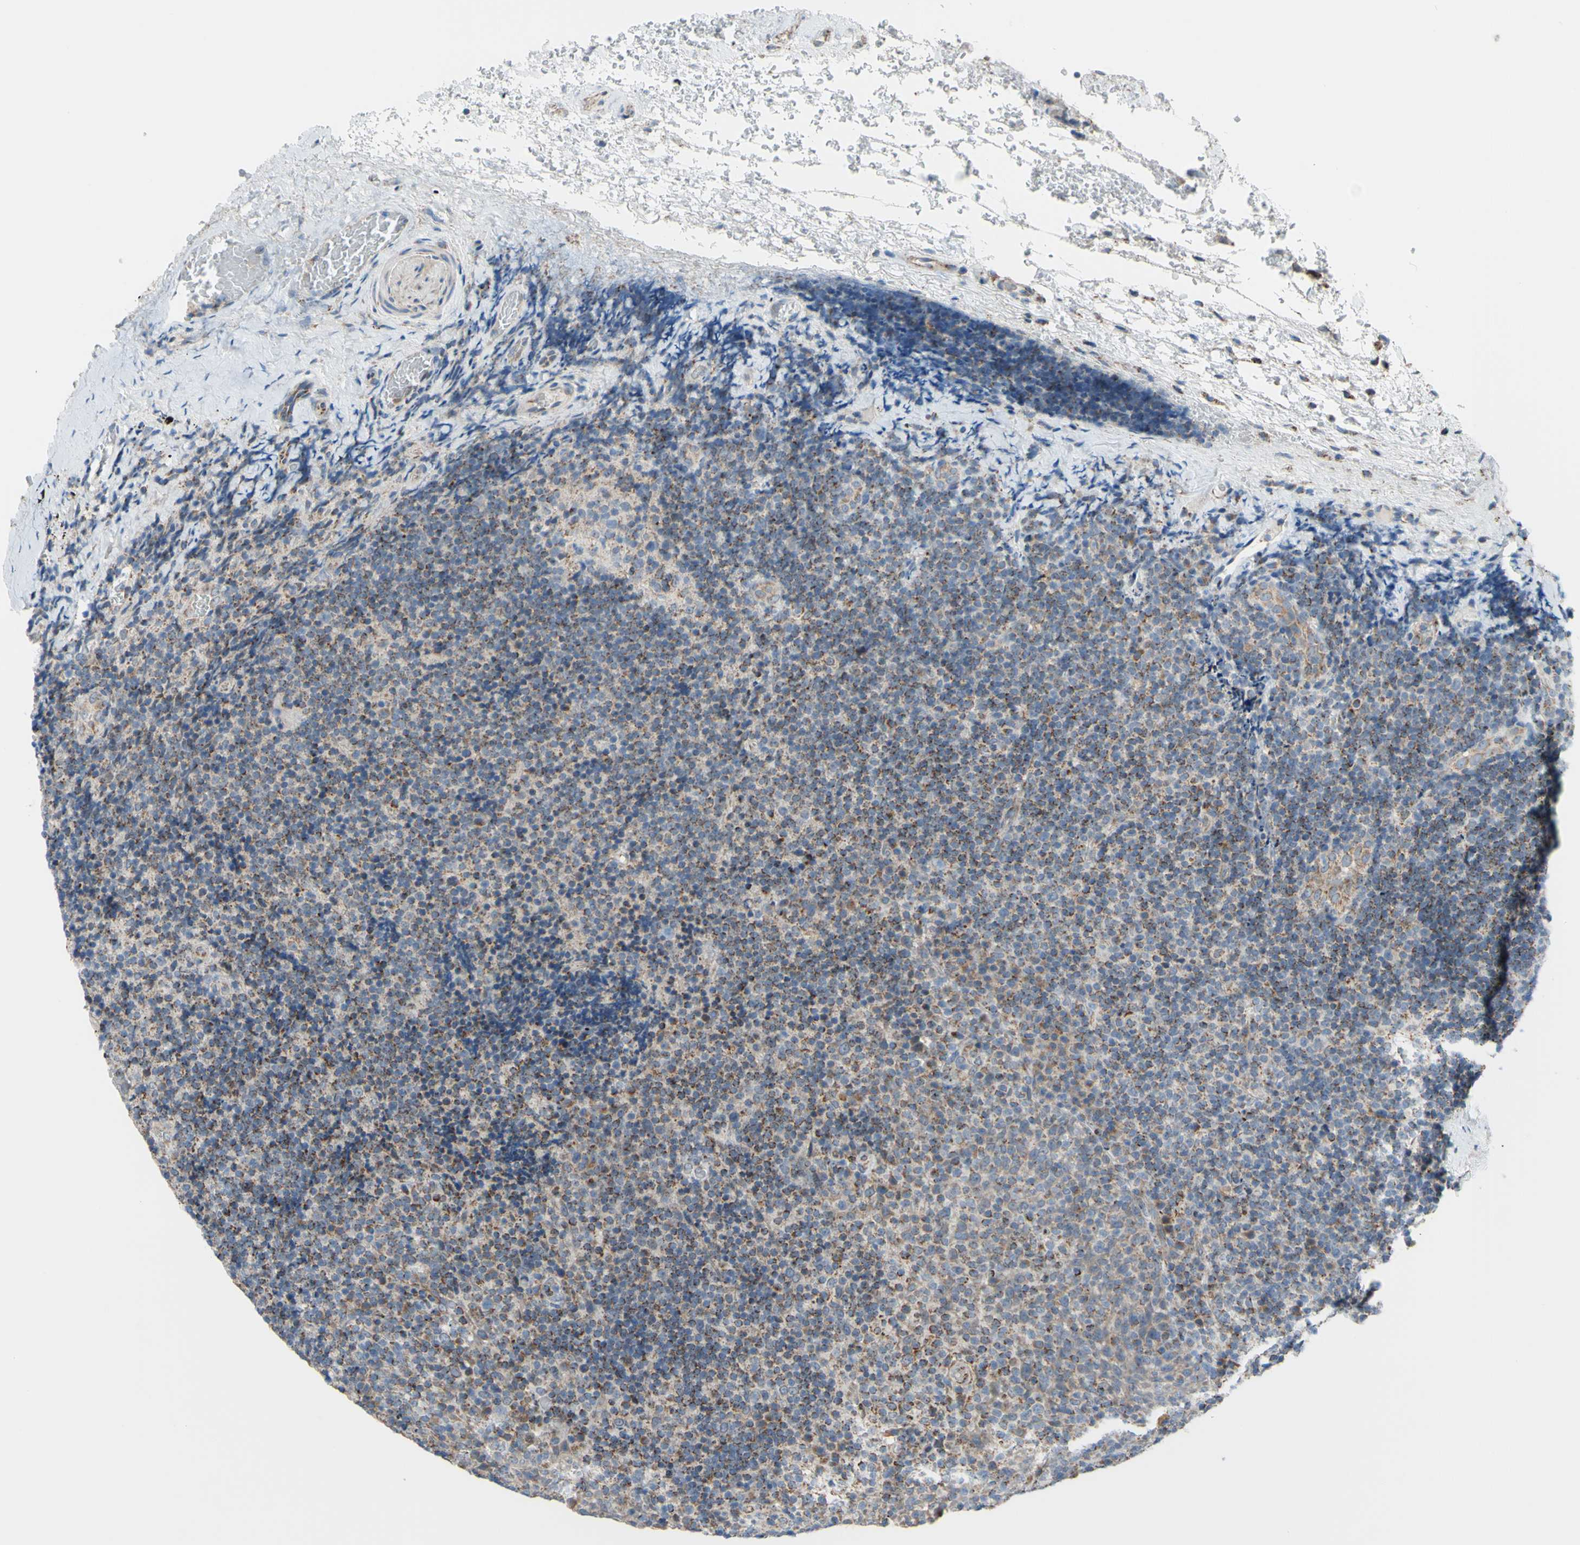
{"staining": {"intensity": "moderate", "quantity": "<25%", "location": "cytoplasmic/membranous"}, "tissue": "lymphoma", "cell_type": "Tumor cells", "image_type": "cancer", "snomed": [{"axis": "morphology", "description": "Malignant lymphoma, non-Hodgkin's type, High grade"}, {"axis": "topography", "description": "Tonsil"}], "caption": "Immunohistochemistry (DAB) staining of lymphoma exhibits moderate cytoplasmic/membranous protein expression in approximately <25% of tumor cells.", "gene": "GLT8D1", "patient": {"sex": "female", "age": 36}}